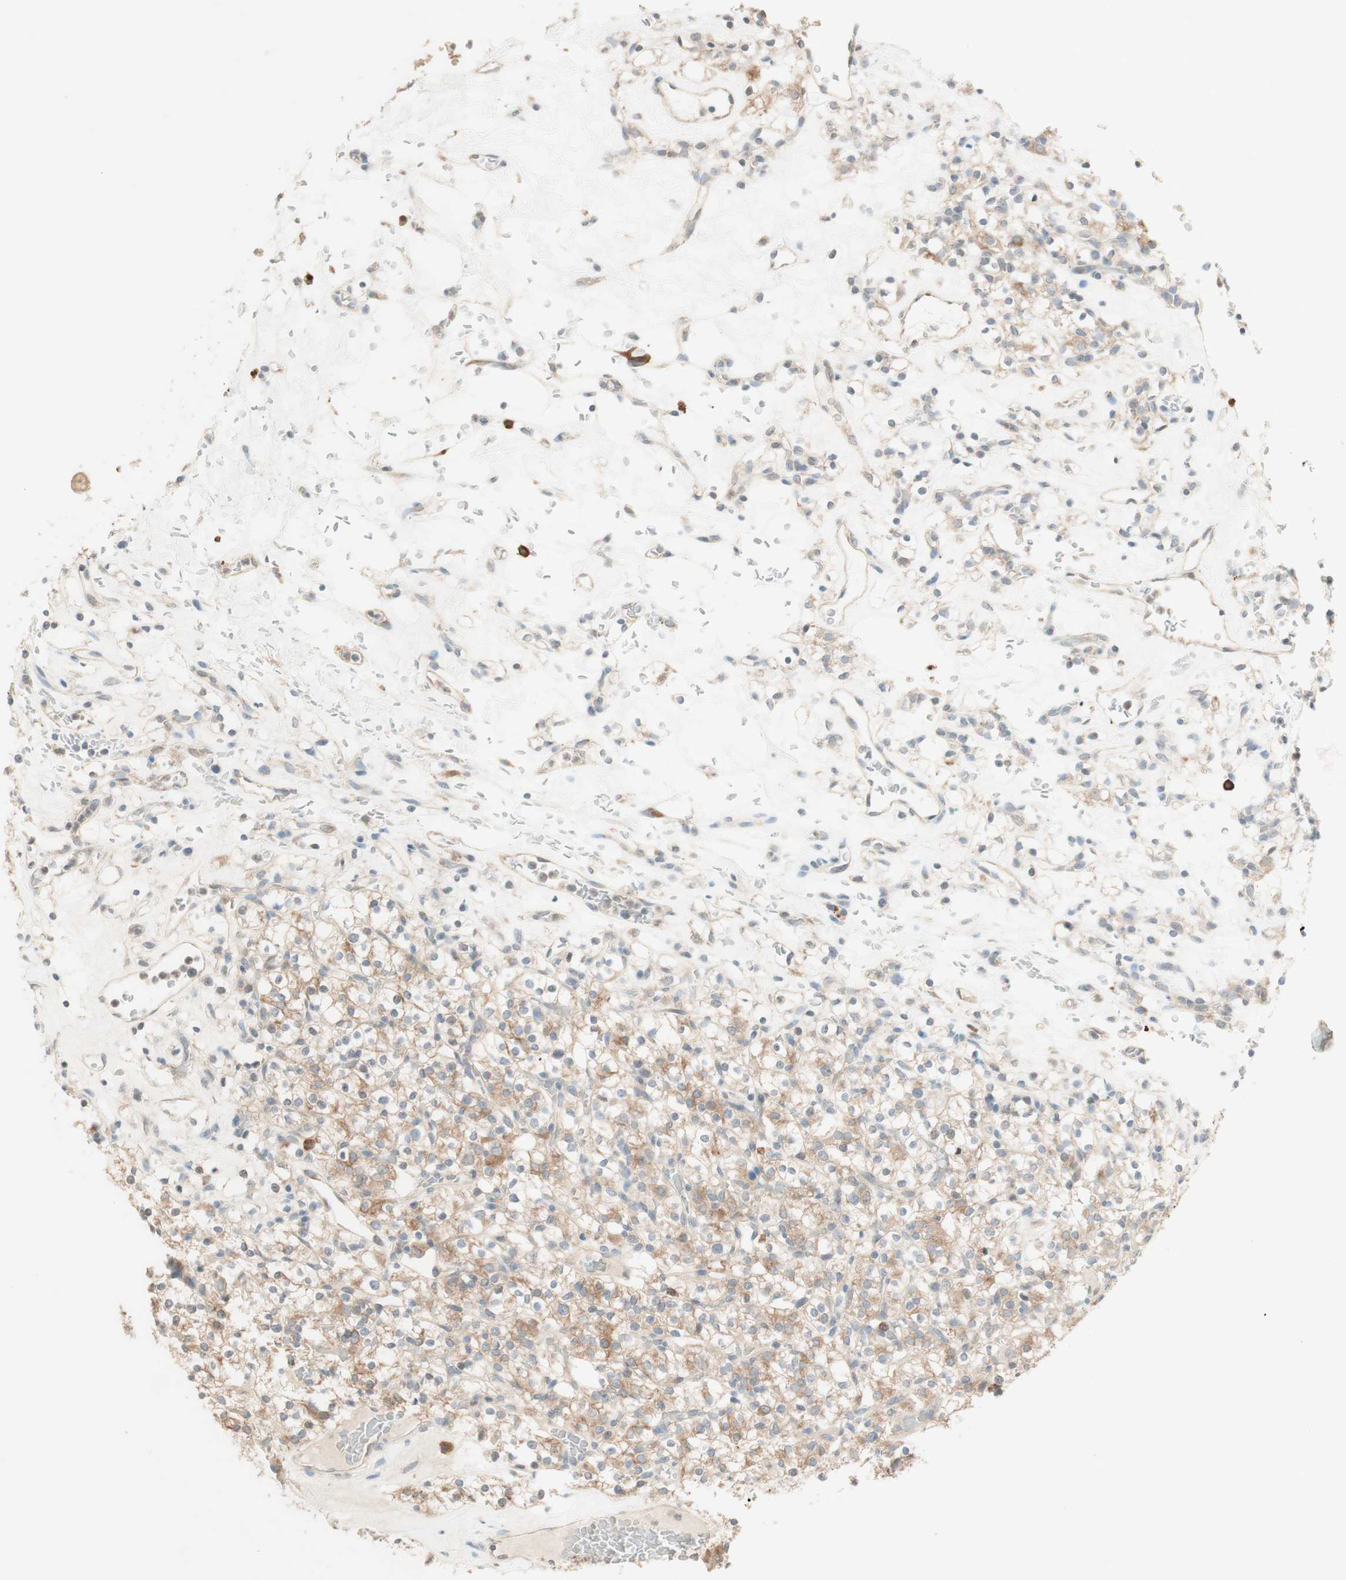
{"staining": {"intensity": "moderate", "quantity": ">75%", "location": "cytoplasmic/membranous"}, "tissue": "renal cancer", "cell_type": "Tumor cells", "image_type": "cancer", "snomed": [{"axis": "morphology", "description": "Normal tissue, NOS"}, {"axis": "morphology", "description": "Adenocarcinoma, NOS"}, {"axis": "topography", "description": "Kidney"}], "caption": "A high-resolution photomicrograph shows immunohistochemistry staining of renal cancer, which exhibits moderate cytoplasmic/membranous positivity in approximately >75% of tumor cells. The staining was performed using DAB, with brown indicating positive protein expression. Nuclei are stained blue with hematoxylin.", "gene": "CLCN2", "patient": {"sex": "female", "age": 72}}